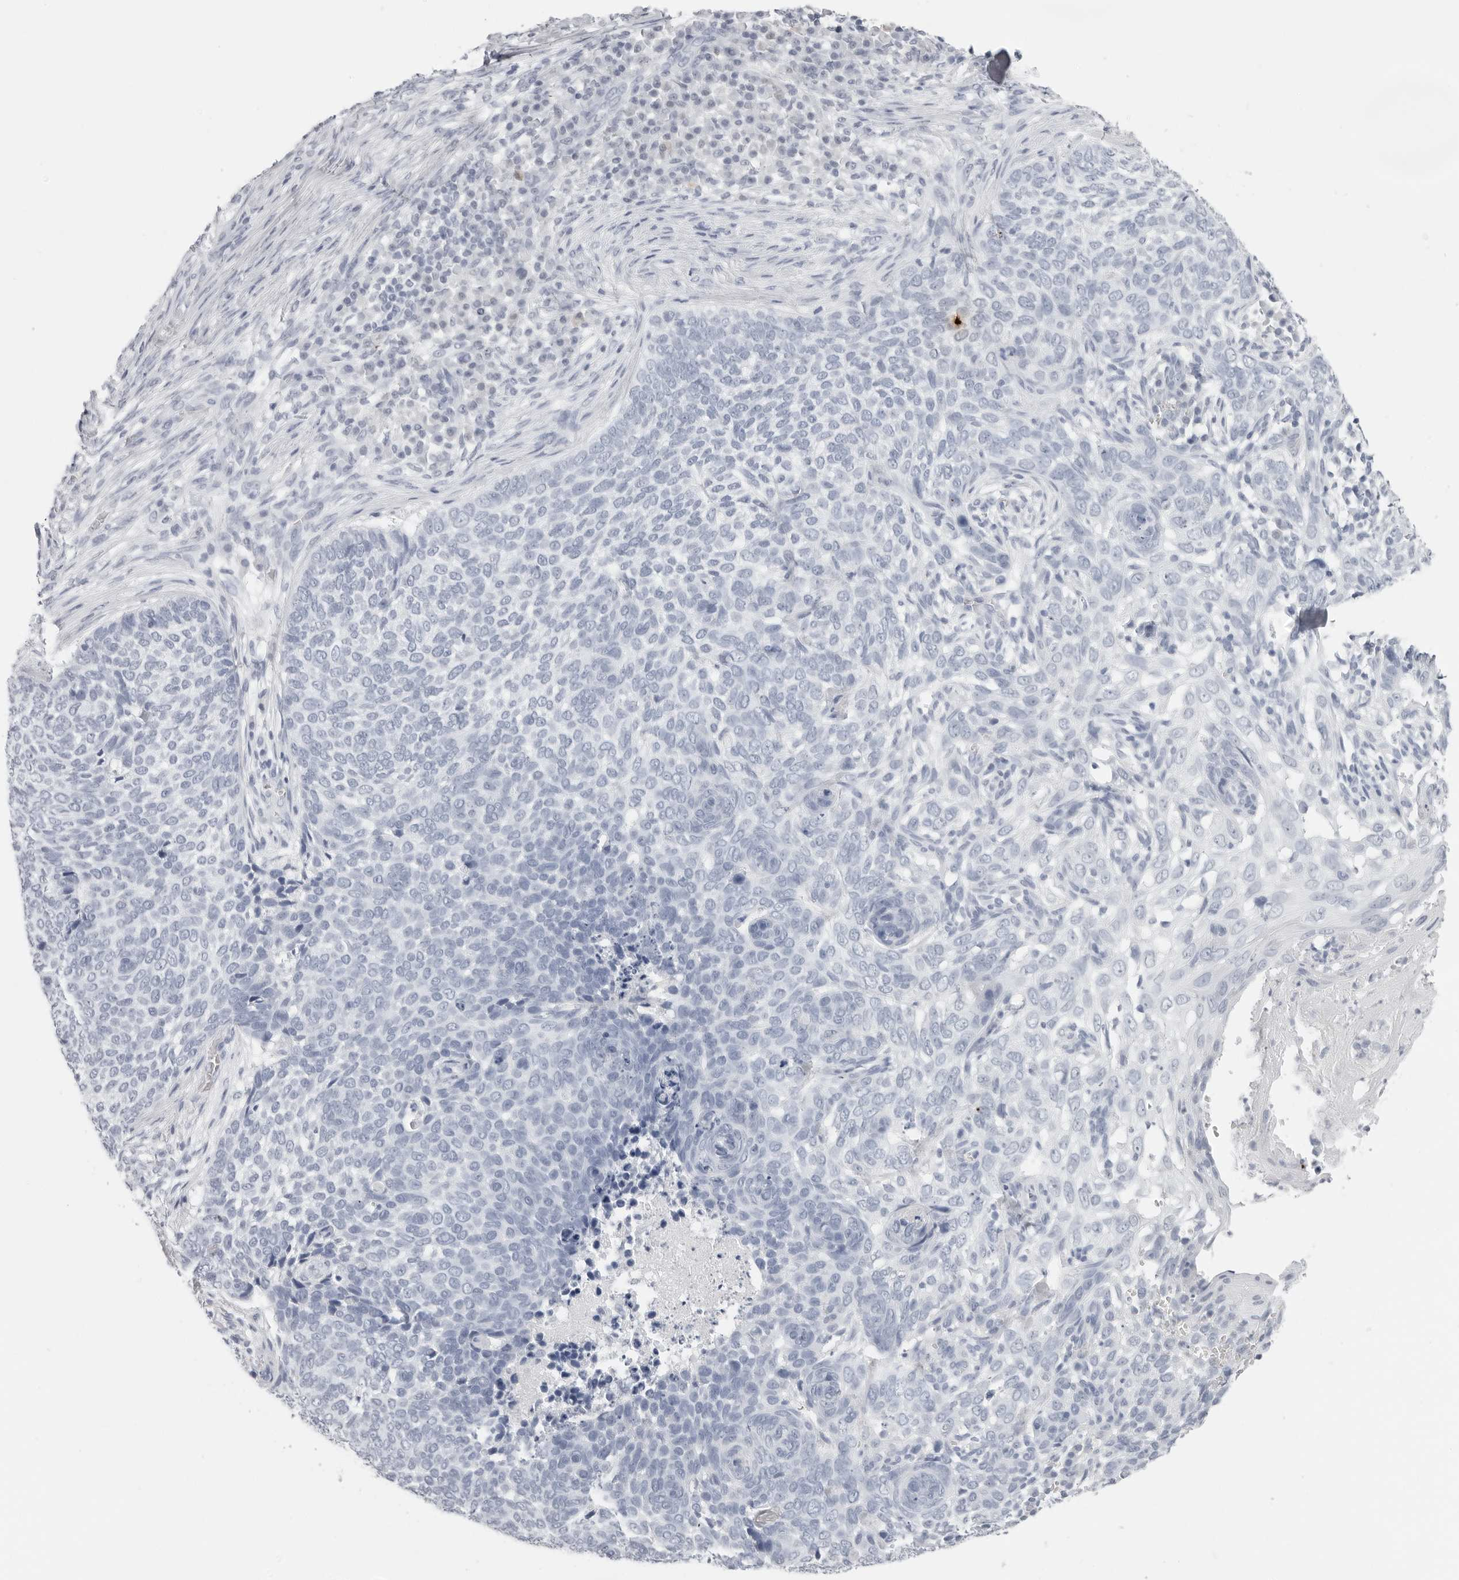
{"staining": {"intensity": "negative", "quantity": "none", "location": "none"}, "tissue": "skin cancer", "cell_type": "Tumor cells", "image_type": "cancer", "snomed": [{"axis": "morphology", "description": "Basal cell carcinoma"}, {"axis": "topography", "description": "Skin"}], "caption": "Basal cell carcinoma (skin) stained for a protein using immunohistochemistry exhibits no staining tumor cells.", "gene": "CST5", "patient": {"sex": "female", "age": 64}}